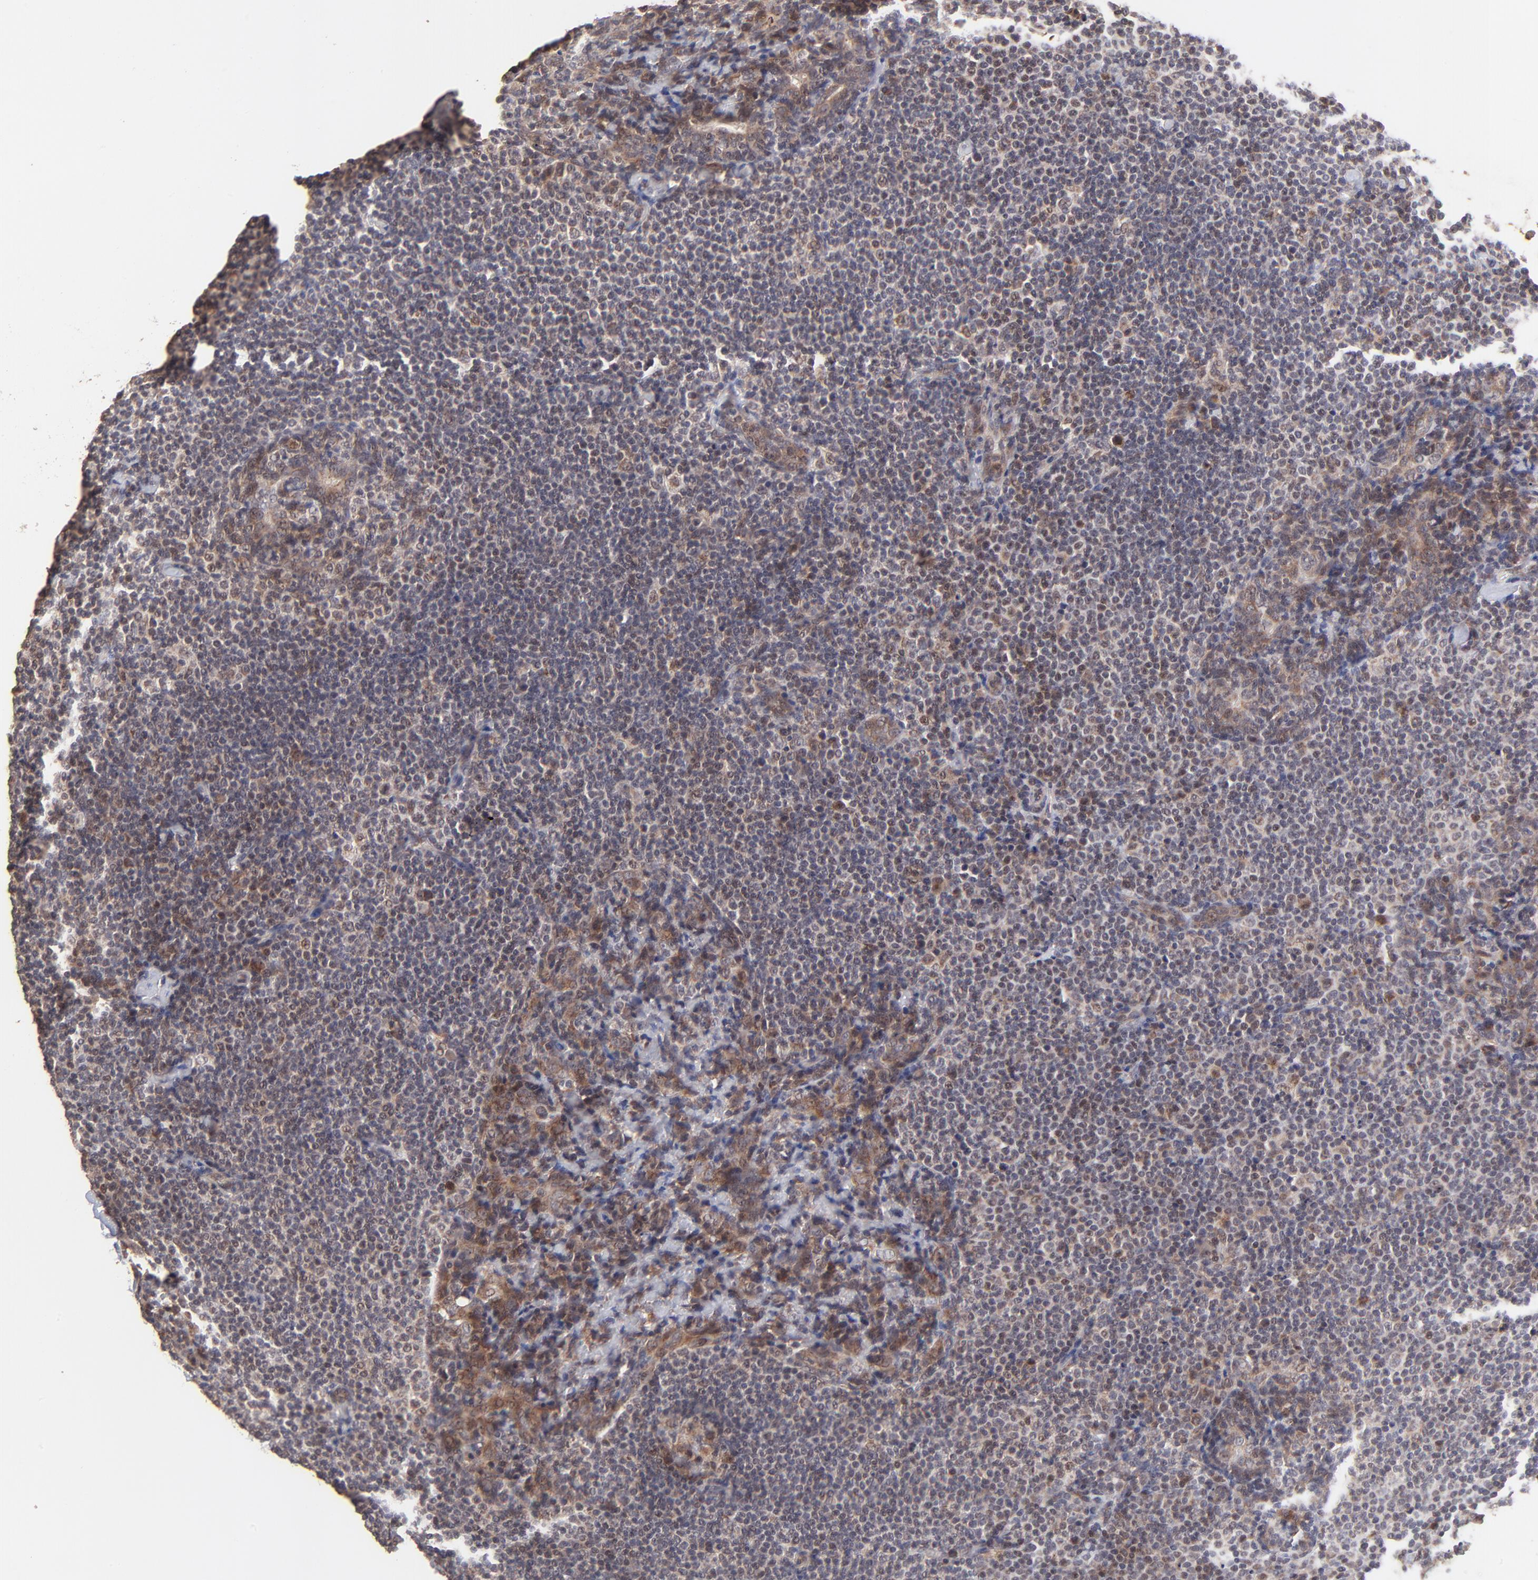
{"staining": {"intensity": "moderate", "quantity": "25%-75%", "location": "cytoplasmic/membranous"}, "tissue": "lymph node", "cell_type": "Germinal center cells", "image_type": "normal", "snomed": [{"axis": "morphology", "description": "Normal tissue, NOS"}, {"axis": "morphology", "description": "Uncertain malignant potential"}, {"axis": "topography", "description": "Lymph node"}, {"axis": "topography", "description": "Salivary gland, NOS"}], "caption": "The photomicrograph displays staining of normal lymph node, revealing moderate cytoplasmic/membranous protein positivity (brown color) within germinal center cells.", "gene": "BAIAP2L2", "patient": {"sex": "female", "age": 51}}